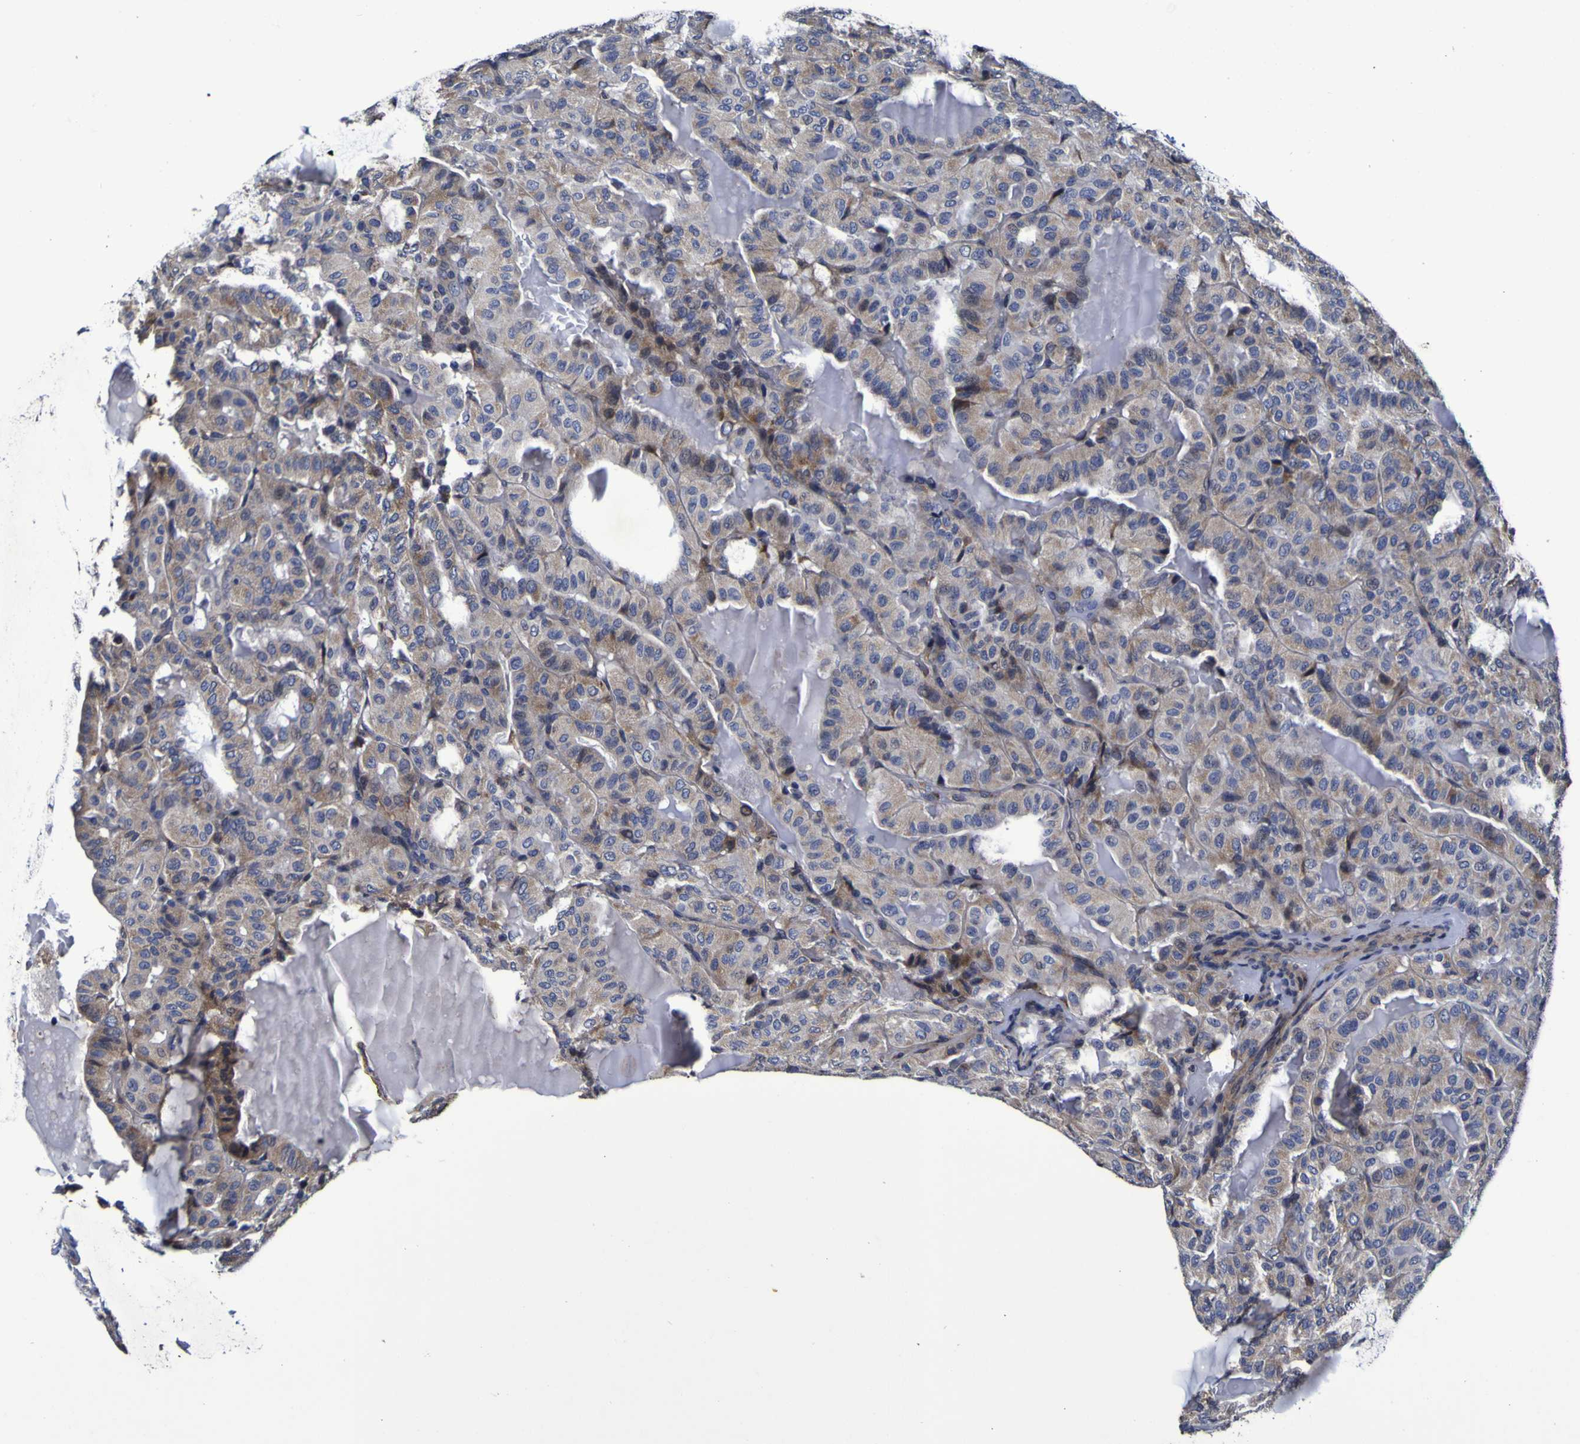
{"staining": {"intensity": "weak", "quantity": ">75%", "location": "cytoplasmic/membranous"}, "tissue": "thyroid cancer", "cell_type": "Tumor cells", "image_type": "cancer", "snomed": [{"axis": "morphology", "description": "Papillary adenocarcinoma, NOS"}, {"axis": "topography", "description": "Thyroid gland"}], "caption": "IHC of human papillary adenocarcinoma (thyroid) exhibits low levels of weak cytoplasmic/membranous expression in approximately >75% of tumor cells. Using DAB (3,3'-diaminobenzidine) (brown) and hematoxylin (blue) stains, captured at high magnification using brightfield microscopy.", "gene": "P3H1", "patient": {"sex": "male", "age": 77}}